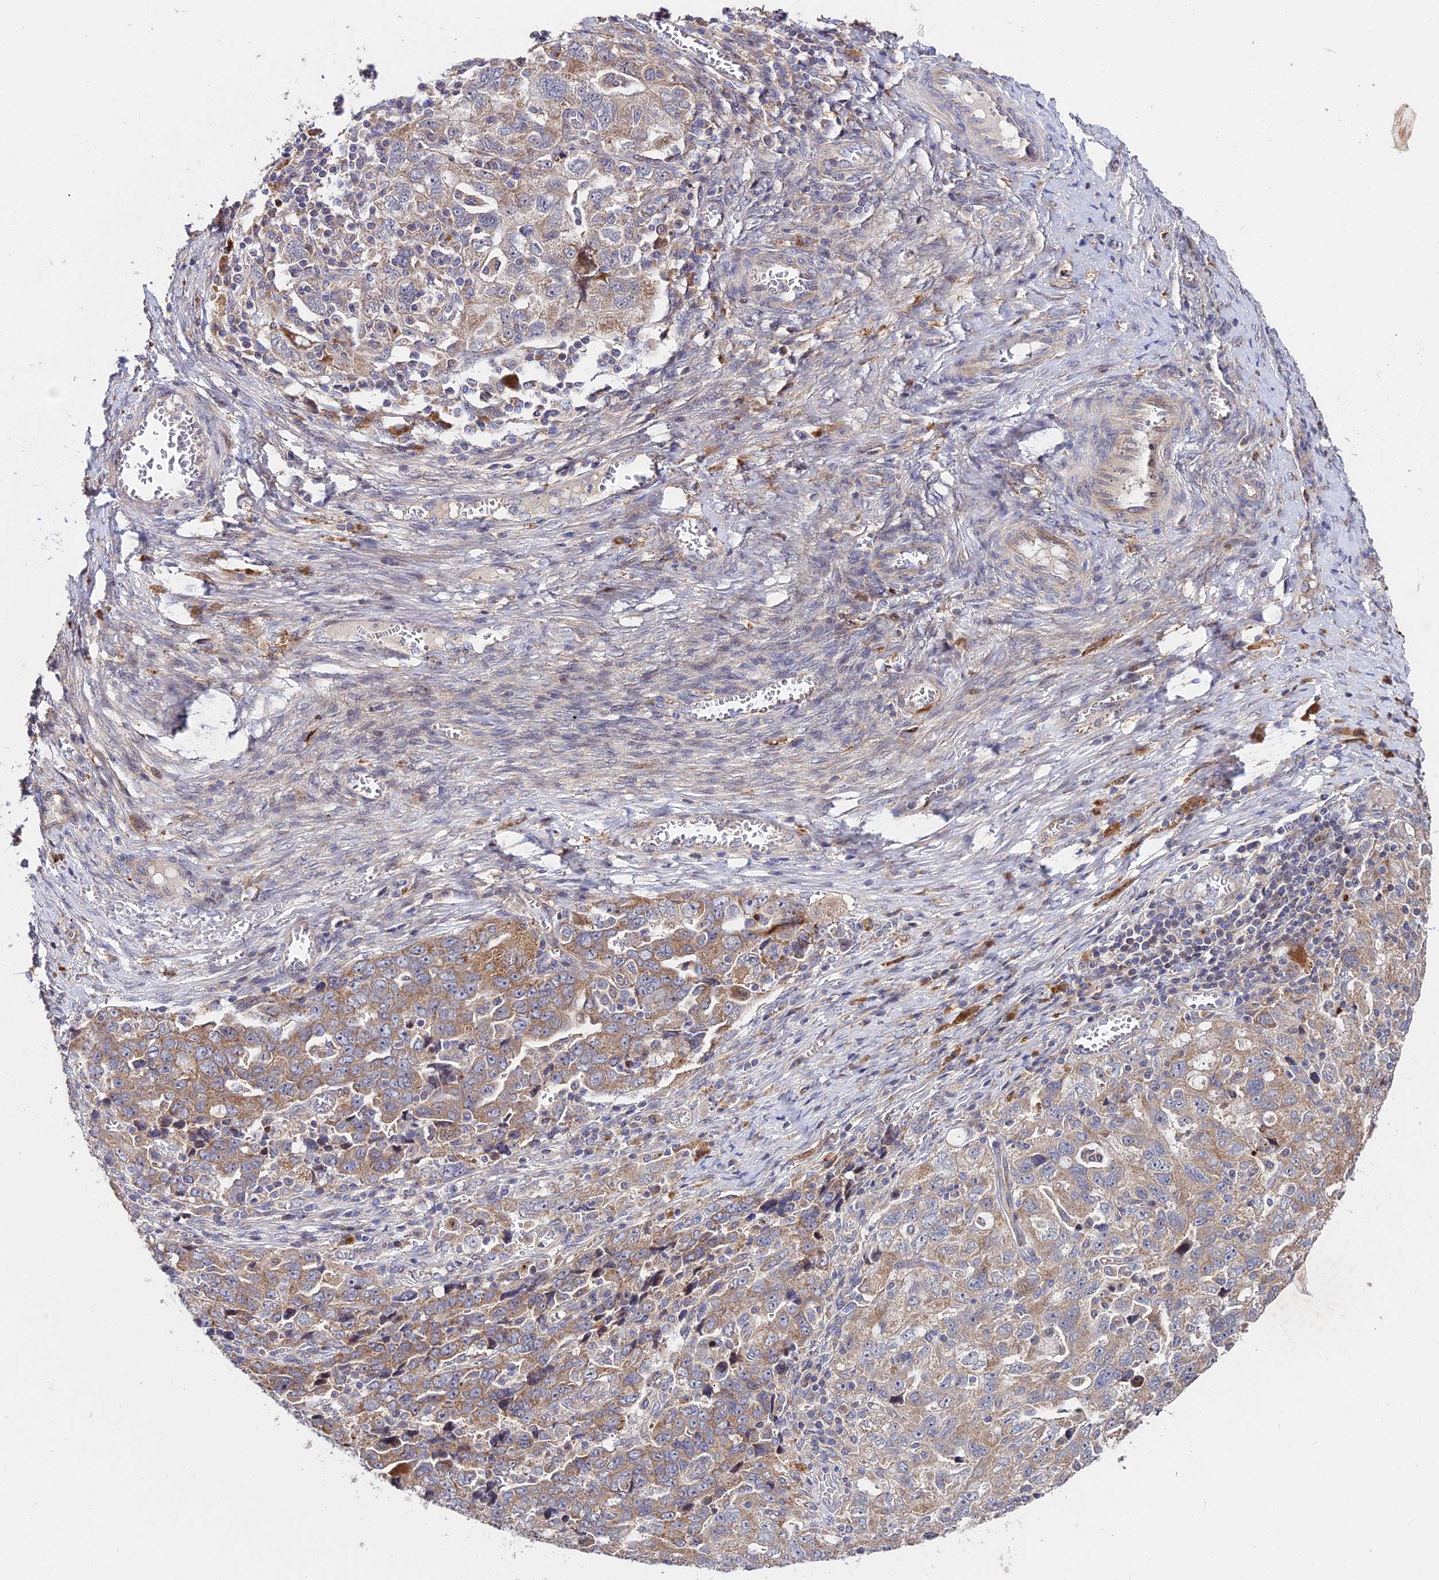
{"staining": {"intensity": "moderate", "quantity": ">75%", "location": "cytoplasmic/membranous"}, "tissue": "ovarian cancer", "cell_type": "Tumor cells", "image_type": "cancer", "snomed": [{"axis": "morphology", "description": "Carcinoma, NOS"}, {"axis": "morphology", "description": "Cystadenocarcinoma, serous, NOS"}, {"axis": "topography", "description": "Ovary"}], "caption": "A photomicrograph of human serous cystadenocarcinoma (ovarian) stained for a protein shows moderate cytoplasmic/membranous brown staining in tumor cells. Immunohistochemistry stains the protein of interest in brown and the nuclei are stained blue.", "gene": "CDC37L1", "patient": {"sex": "female", "age": 69}}